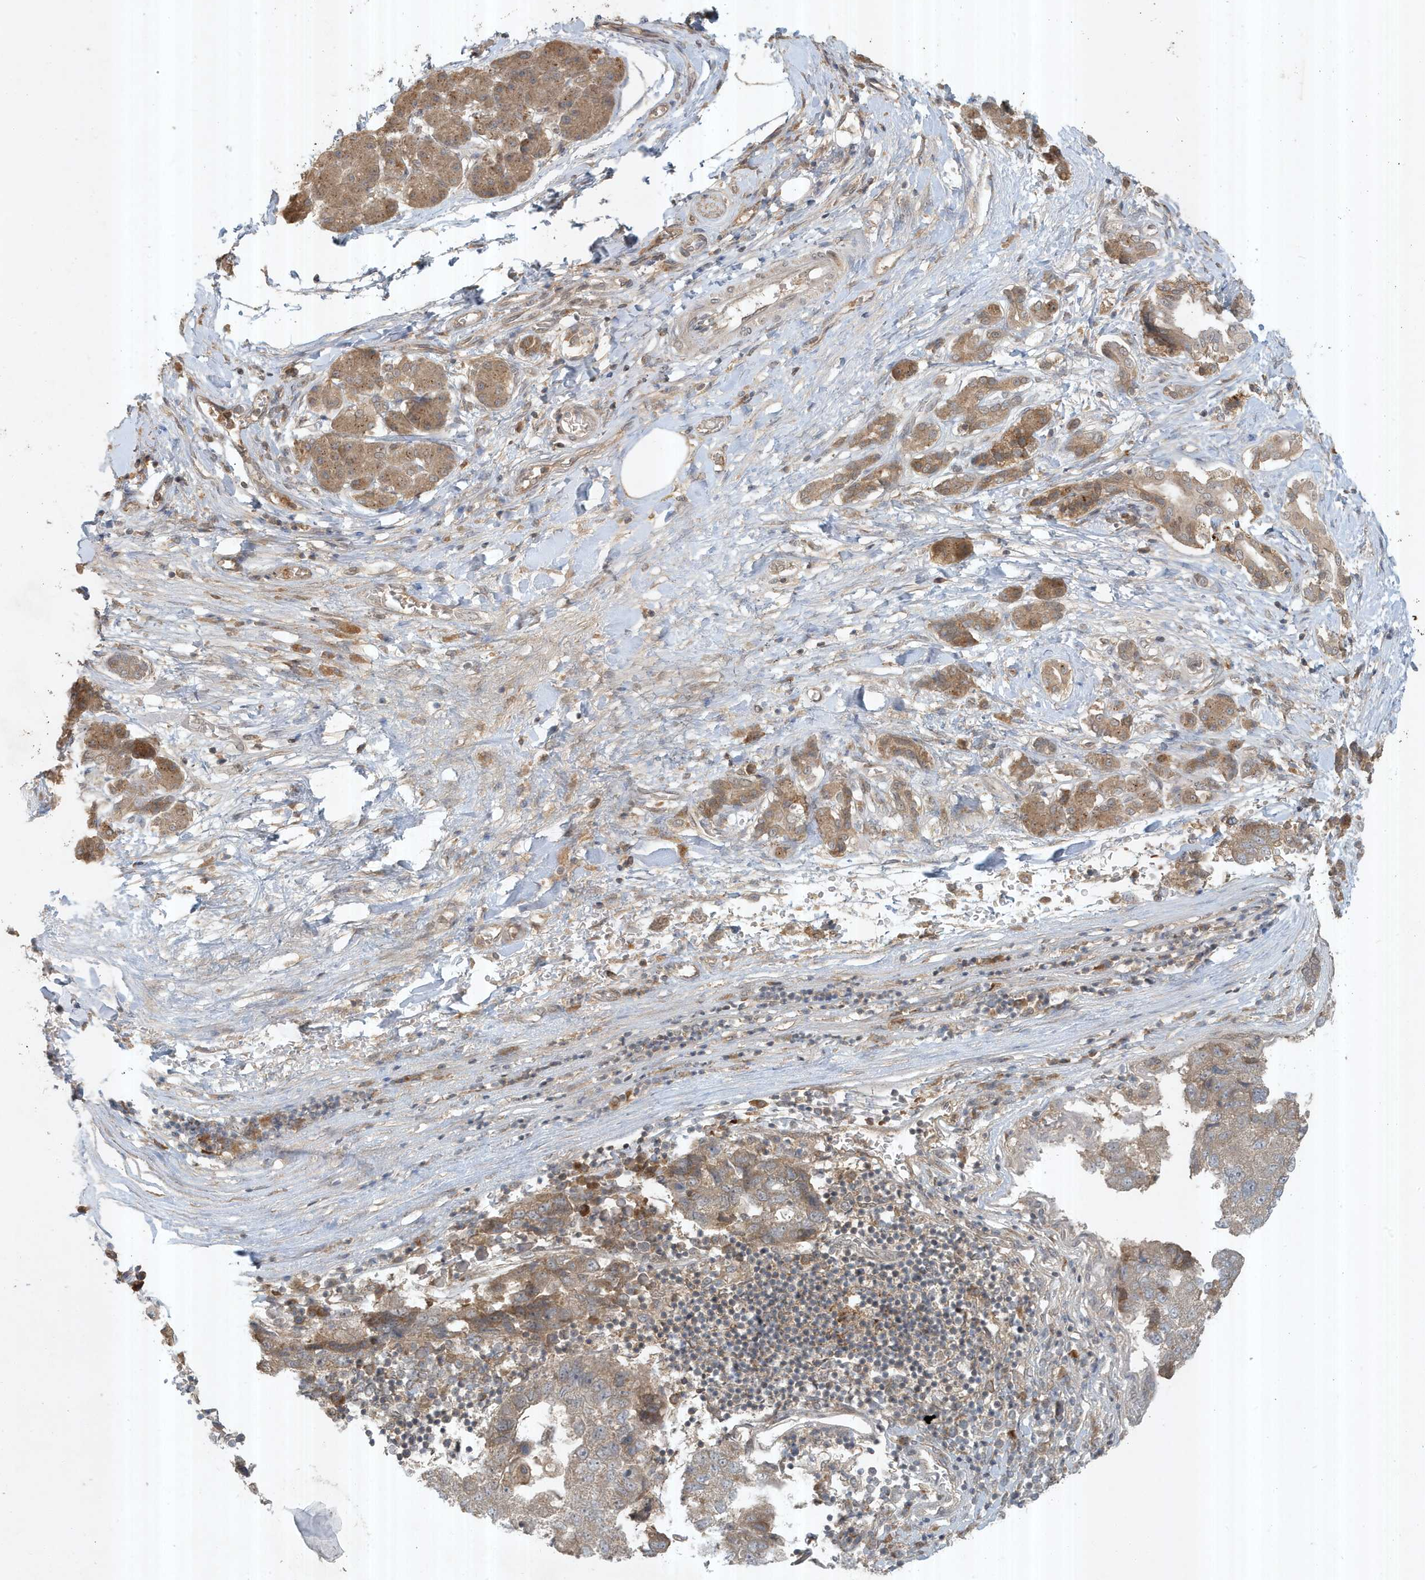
{"staining": {"intensity": "weak", "quantity": "25%-75%", "location": "cytoplasmic/membranous"}, "tissue": "pancreatic cancer", "cell_type": "Tumor cells", "image_type": "cancer", "snomed": [{"axis": "morphology", "description": "Adenocarcinoma, NOS"}, {"axis": "topography", "description": "Pancreas"}], "caption": "High-power microscopy captured an IHC photomicrograph of pancreatic adenocarcinoma, revealing weak cytoplasmic/membranous staining in approximately 25%-75% of tumor cells.", "gene": "ABCB9", "patient": {"sex": "female", "age": 61}}